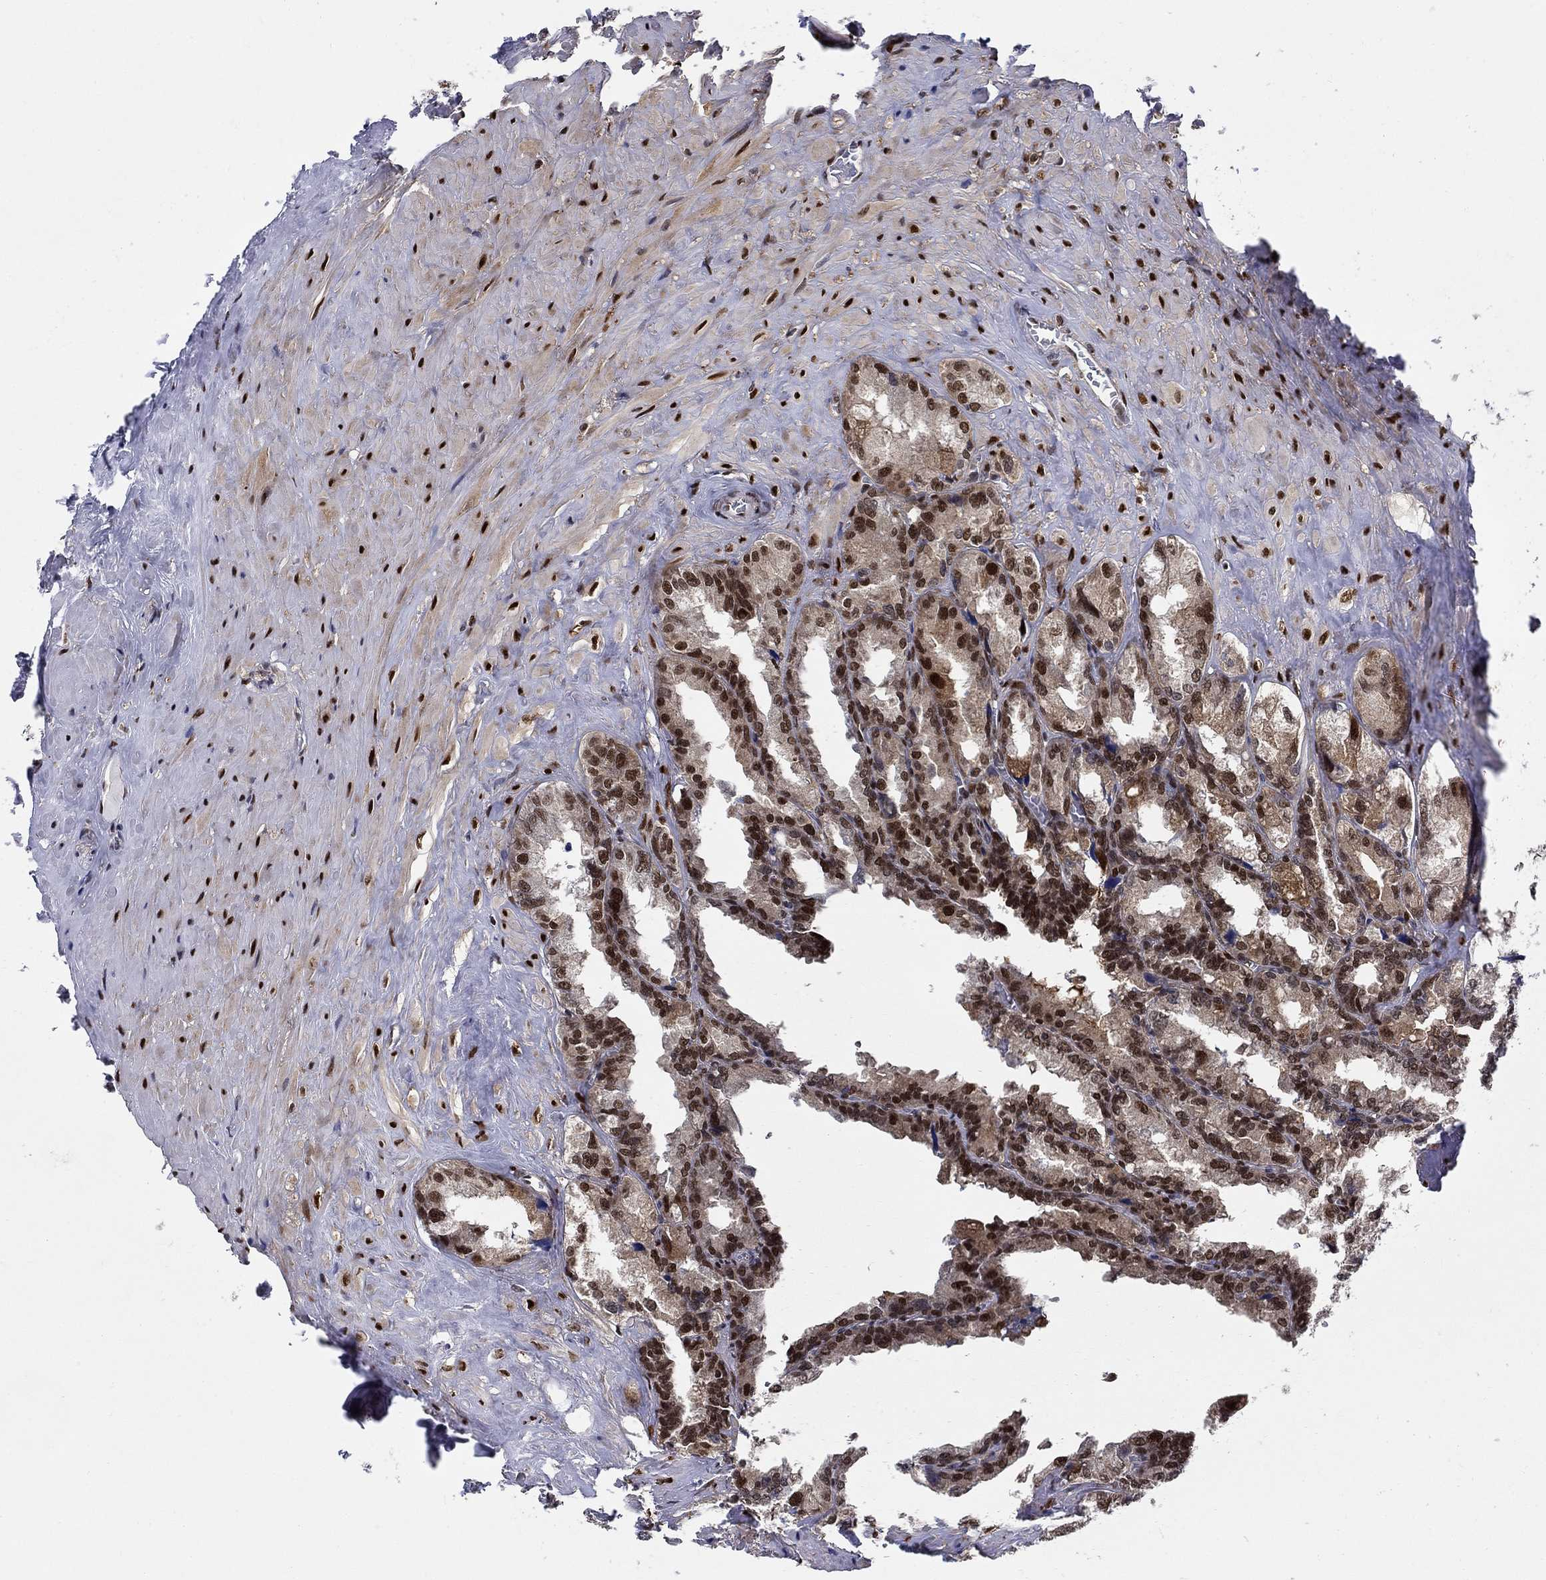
{"staining": {"intensity": "strong", "quantity": ">75%", "location": "nuclear"}, "tissue": "seminal vesicle", "cell_type": "Glandular cells", "image_type": "normal", "snomed": [{"axis": "morphology", "description": "Normal tissue, NOS"}, {"axis": "topography", "description": "Seminal veicle"}], "caption": "Approximately >75% of glandular cells in normal human seminal vesicle exhibit strong nuclear protein staining as visualized by brown immunohistochemical staining.", "gene": "ZNF594", "patient": {"sex": "male", "age": 72}}